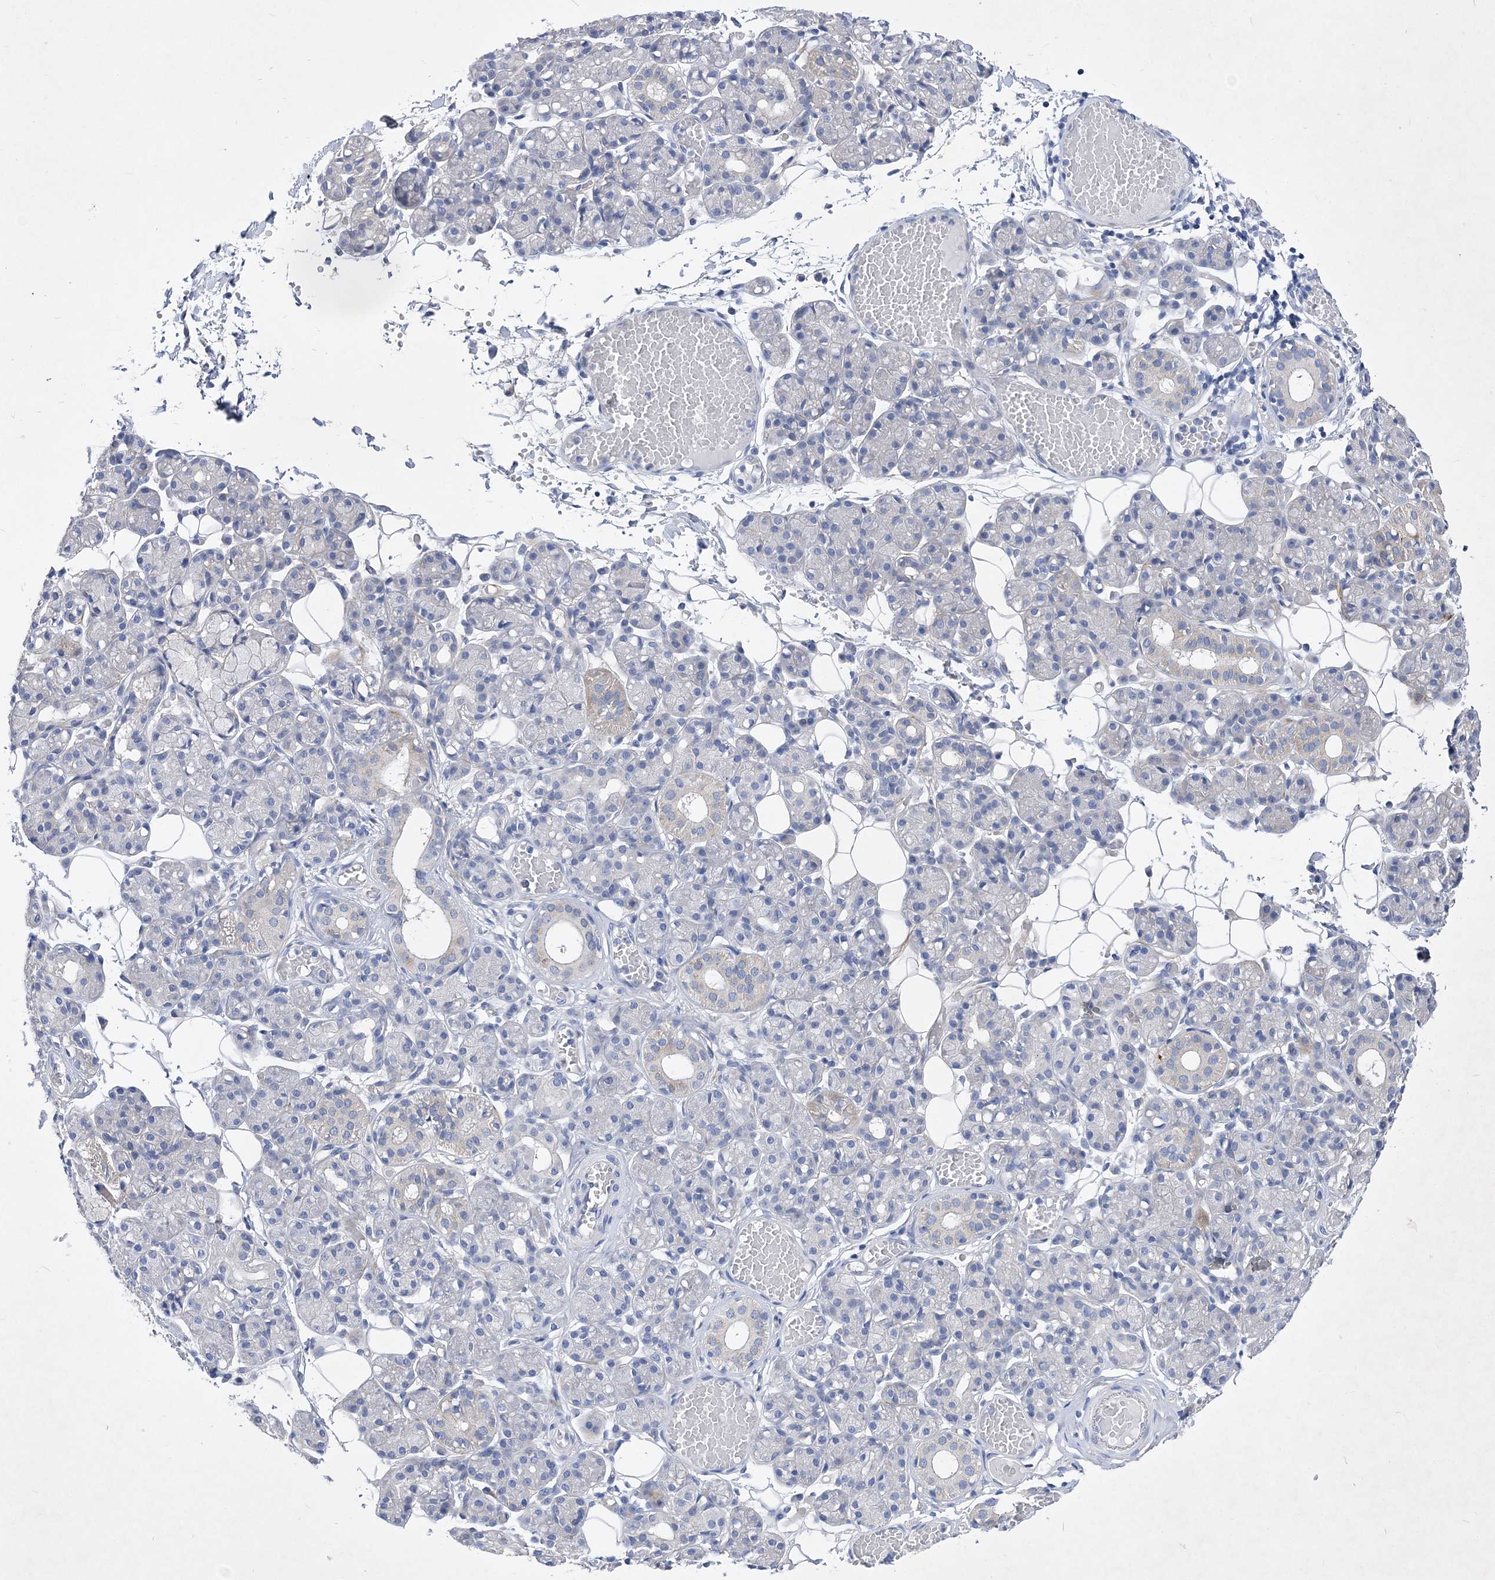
{"staining": {"intensity": "negative", "quantity": "none", "location": "none"}, "tissue": "salivary gland", "cell_type": "Glandular cells", "image_type": "normal", "snomed": [{"axis": "morphology", "description": "Normal tissue, NOS"}, {"axis": "topography", "description": "Salivary gland"}], "caption": "DAB (3,3'-diaminobenzidine) immunohistochemical staining of benign human salivary gland demonstrates no significant expression in glandular cells.", "gene": "GPN1", "patient": {"sex": "male", "age": 63}}